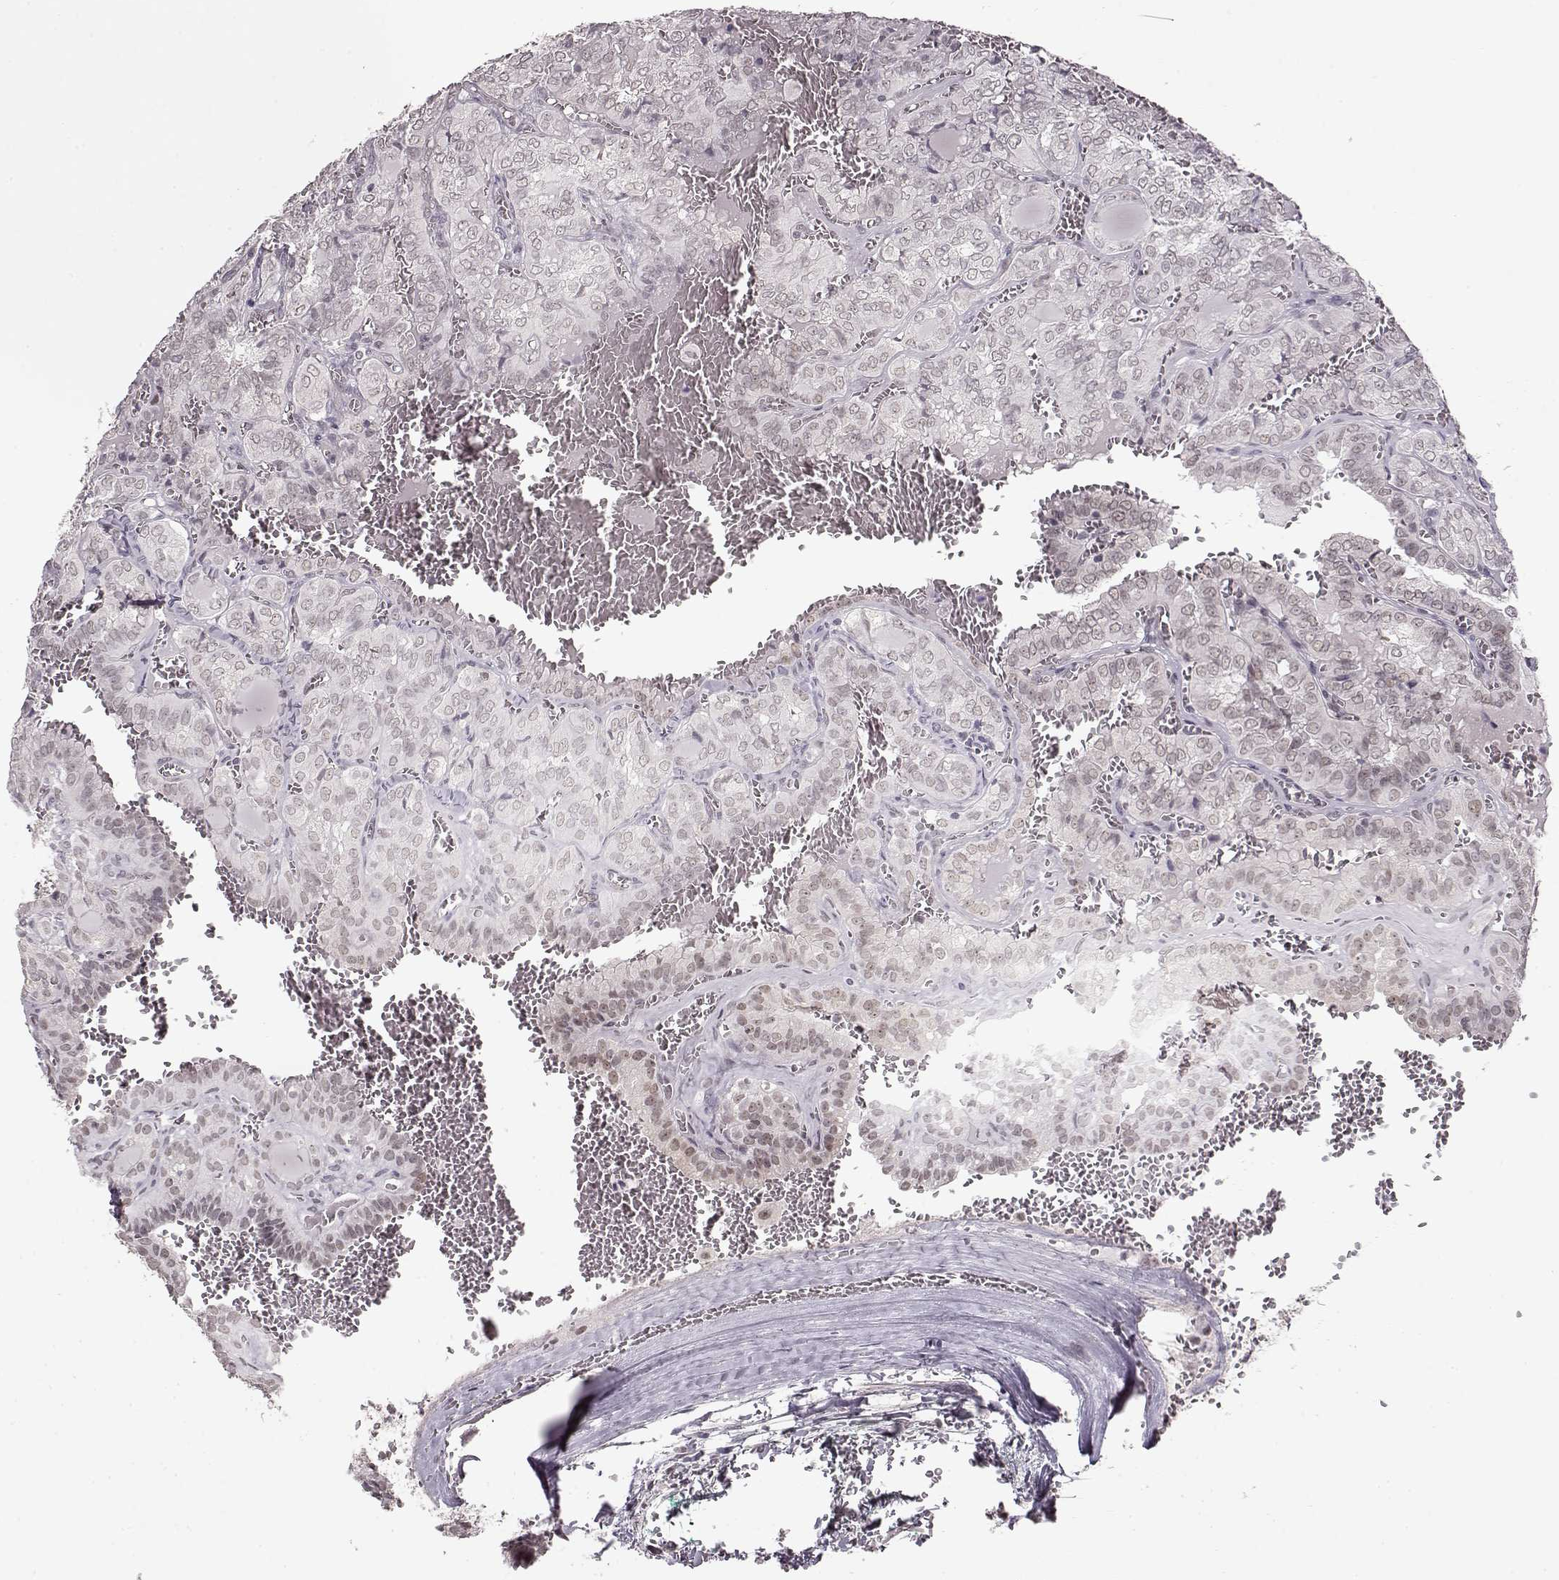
{"staining": {"intensity": "negative", "quantity": "none", "location": "none"}, "tissue": "thyroid cancer", "cell_type": "Tumor cells", "image_type": "cancer", "snomed": [{"axis": "morphology", "description": "Papillary adenocarcinoma, NOS"}, {"axis": "topography", "description": "Thyroid gland"}], "caption": "Immunohistochemistry (IHC) of thyroid cancer (papillary adenocarcinoma) reveals no staining in tumor cells.", "gene": "PCP4", "patient": {"sex": "female", "age": 41}}